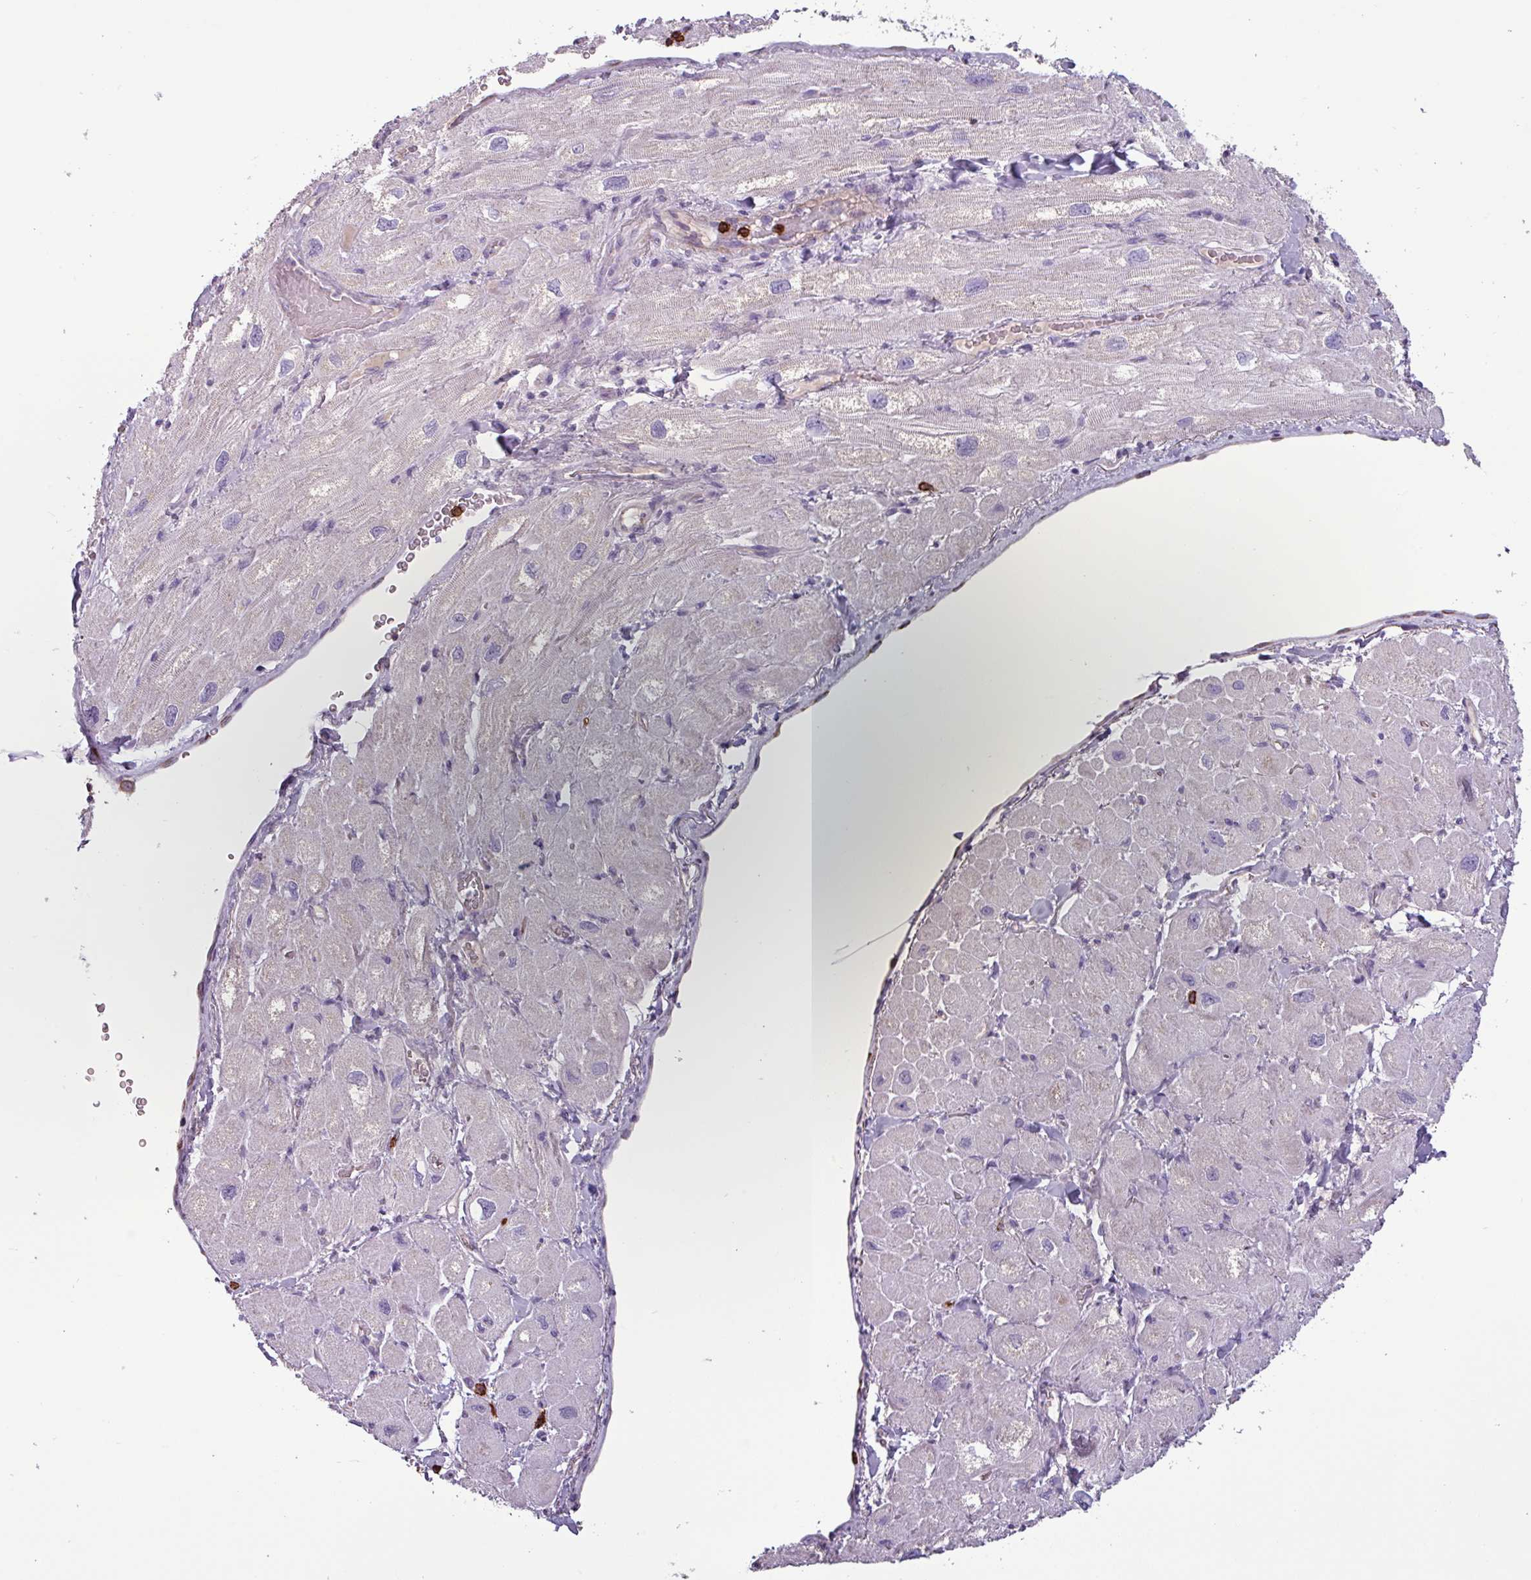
{"staining": {"intensity": "negative", "quantity": "none", "location": "none"}, "tissue": "heart muscle", "cell_type": "Cardiomyocytes", "image_type": "normal", "snomed": [{"axis": "morphology", "description": "Normal tissue, NOS"}, {"axis": "topography", "description": "Heart"}], "caption": "Immunohistochemical staining of unremarkable human heart muscle exhibits no significant positivity in cardiomyocytes.", "gene": "CD8A", "patient": {"sex": "male", "age": 65}}